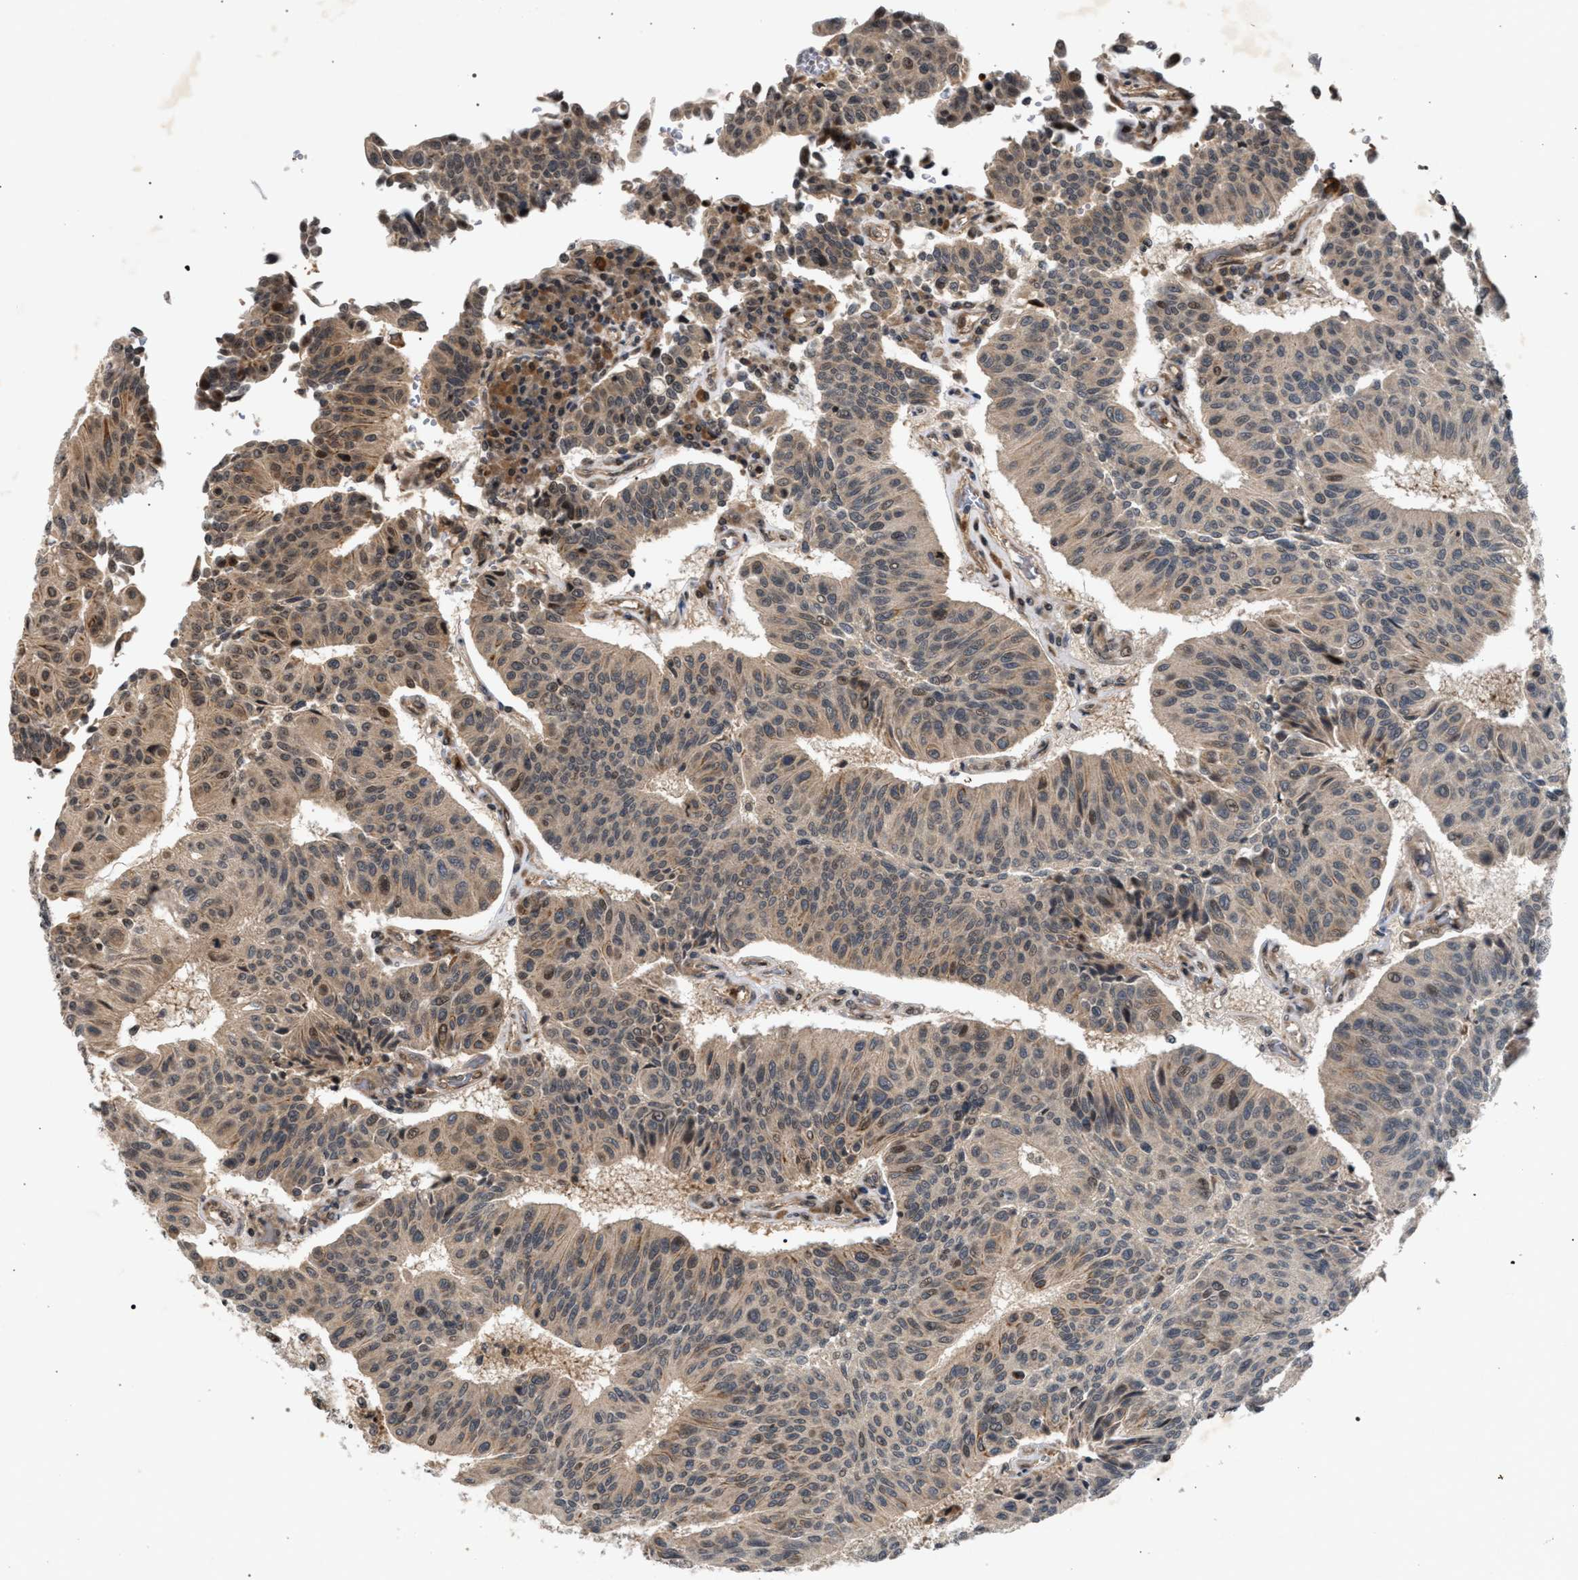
{"staining": {"intensity": "weak", "quantity": ">75%", "location": "cytoplasmic/membranous"}, "tissue": "urothelial cancer", "cell_type": "Tumor cells", "image_type": "cancer", "snomed": [{"axis": "morphology", "description": "Urothelial carcinoma, High grade"}, {"axis": "topography", "description": "Urinary bladder"}], "caption": "Immunohistochemistry (IHC) of human urothelial cancer displays low levels of weak cytoplasmic/membranous staining in about >75% of tumor cells.", "gene": "IRAK4", "patient": {"sex": "male", "age": 66}}